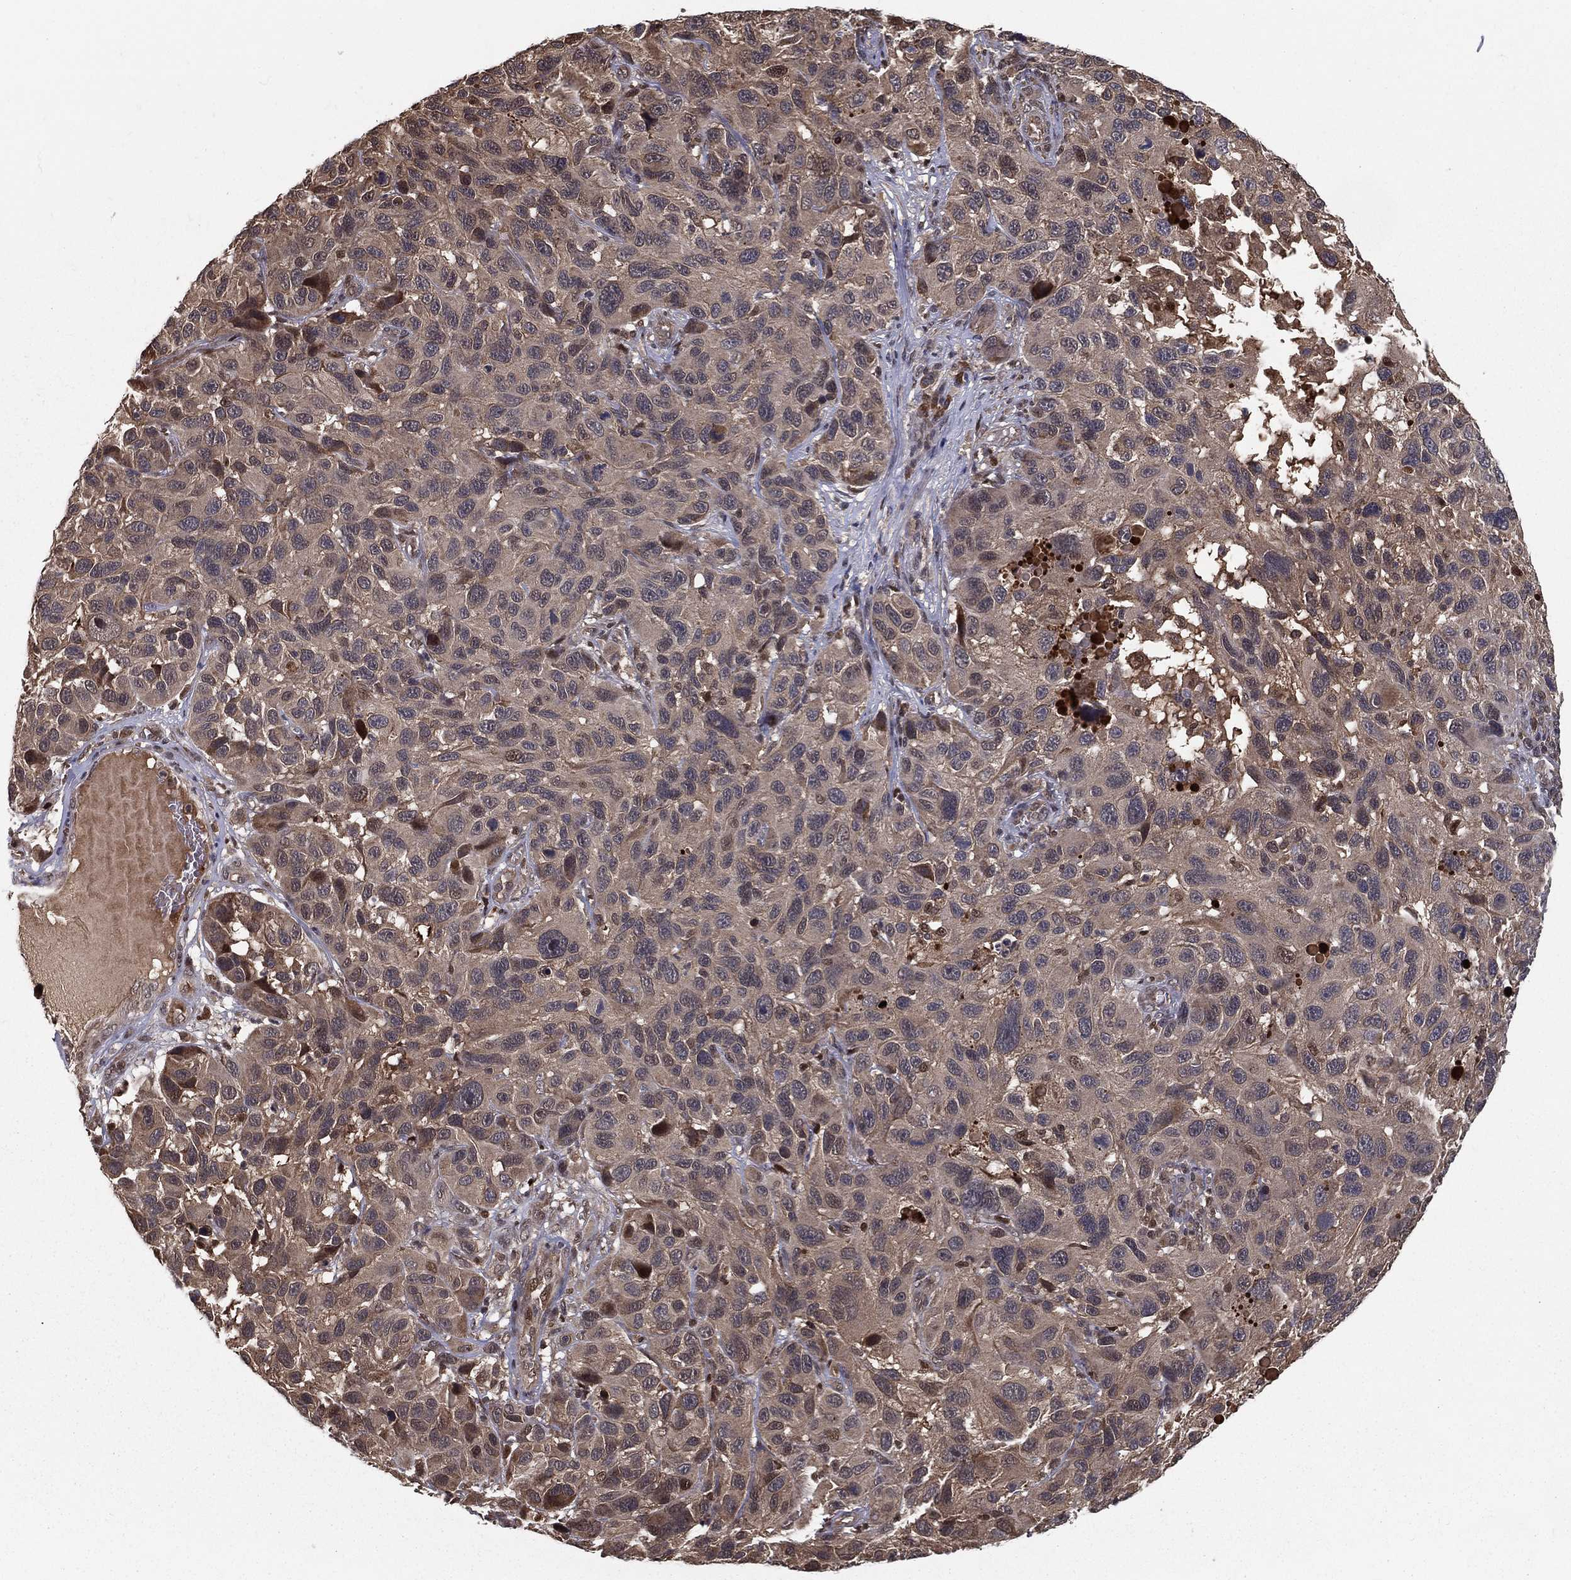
{"staining": {"intensity": "weak", "quantity": "<25%", "location": "cytoplasmic/membranous"}, "tissue": "melanoma", "cell_type": "Tumor cells", "image_type": "cancer", "snomed": [{"axis": "morphology", "description": "Malignant melanoma, NOS"}, {"axis": "topography", "description": "Skin"}], "caption": "Immunohistochemistry (IHC) of human malignant melanoma shows no positivity in tumor cells.", "gene": "SLC6A6", "patient": {"sex": "male", "age": 53}}